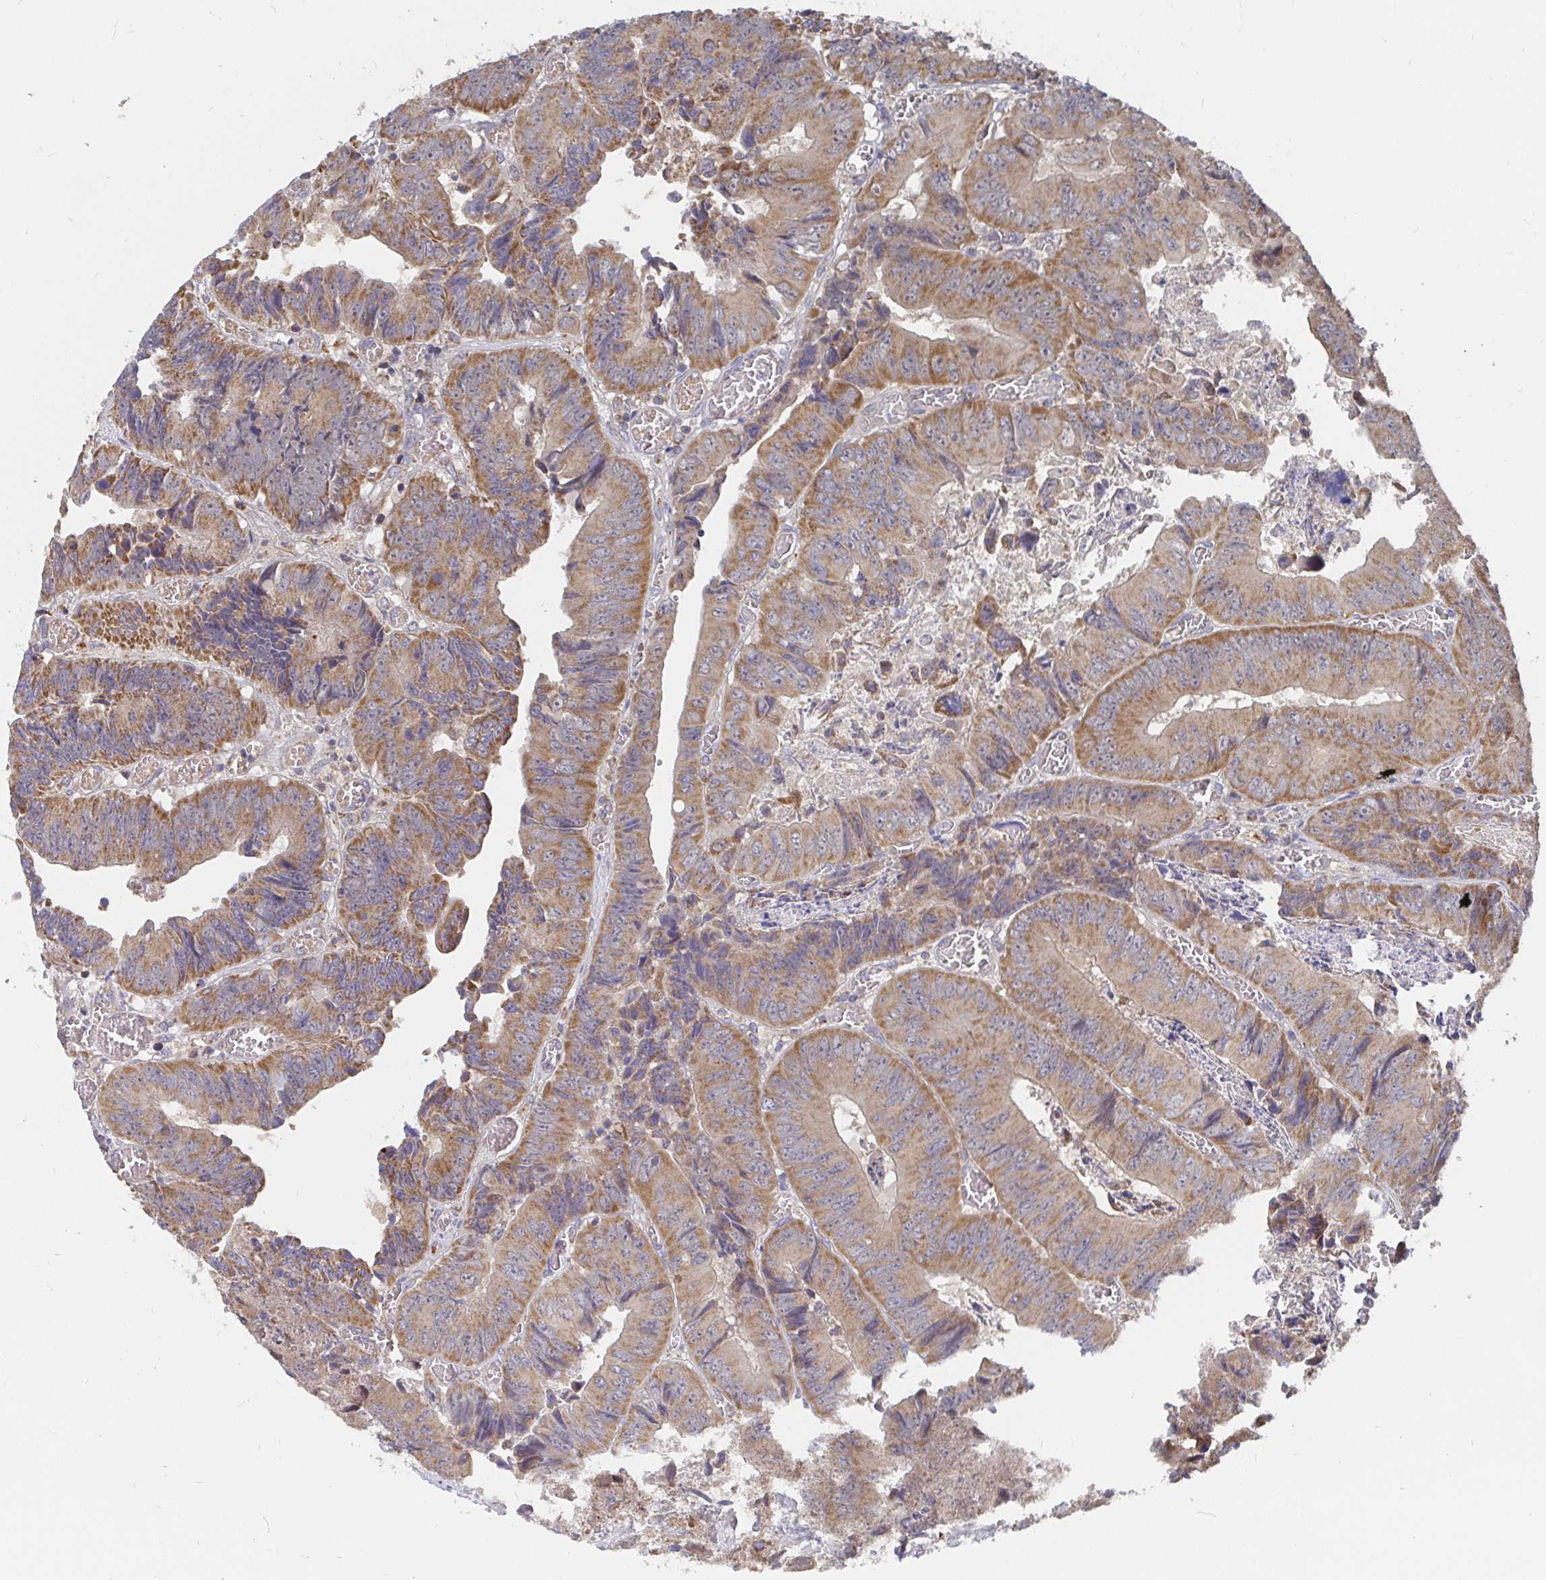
{"staining": {"intensity": "moderate", "quantity": ">75%", "location": "cytoplasmic/membranous"}, "tissue": "colorectal cancer", "cell_type": "Tumor cells", "image_type": "cancer", "snomed": [{"axis": "morphology", "description": "Adenocarcinoma, NOS"}, {"axis": "topography", "description": "Colon"}], "caption": "Moderate cytoplasmic/membranous positivity for a protein is identified in about >75% of tumor cells of adenocarcinoma (colorectal) using IHC.", "gene": "PDF", "patient": {"sex": "female", "age": 84}}